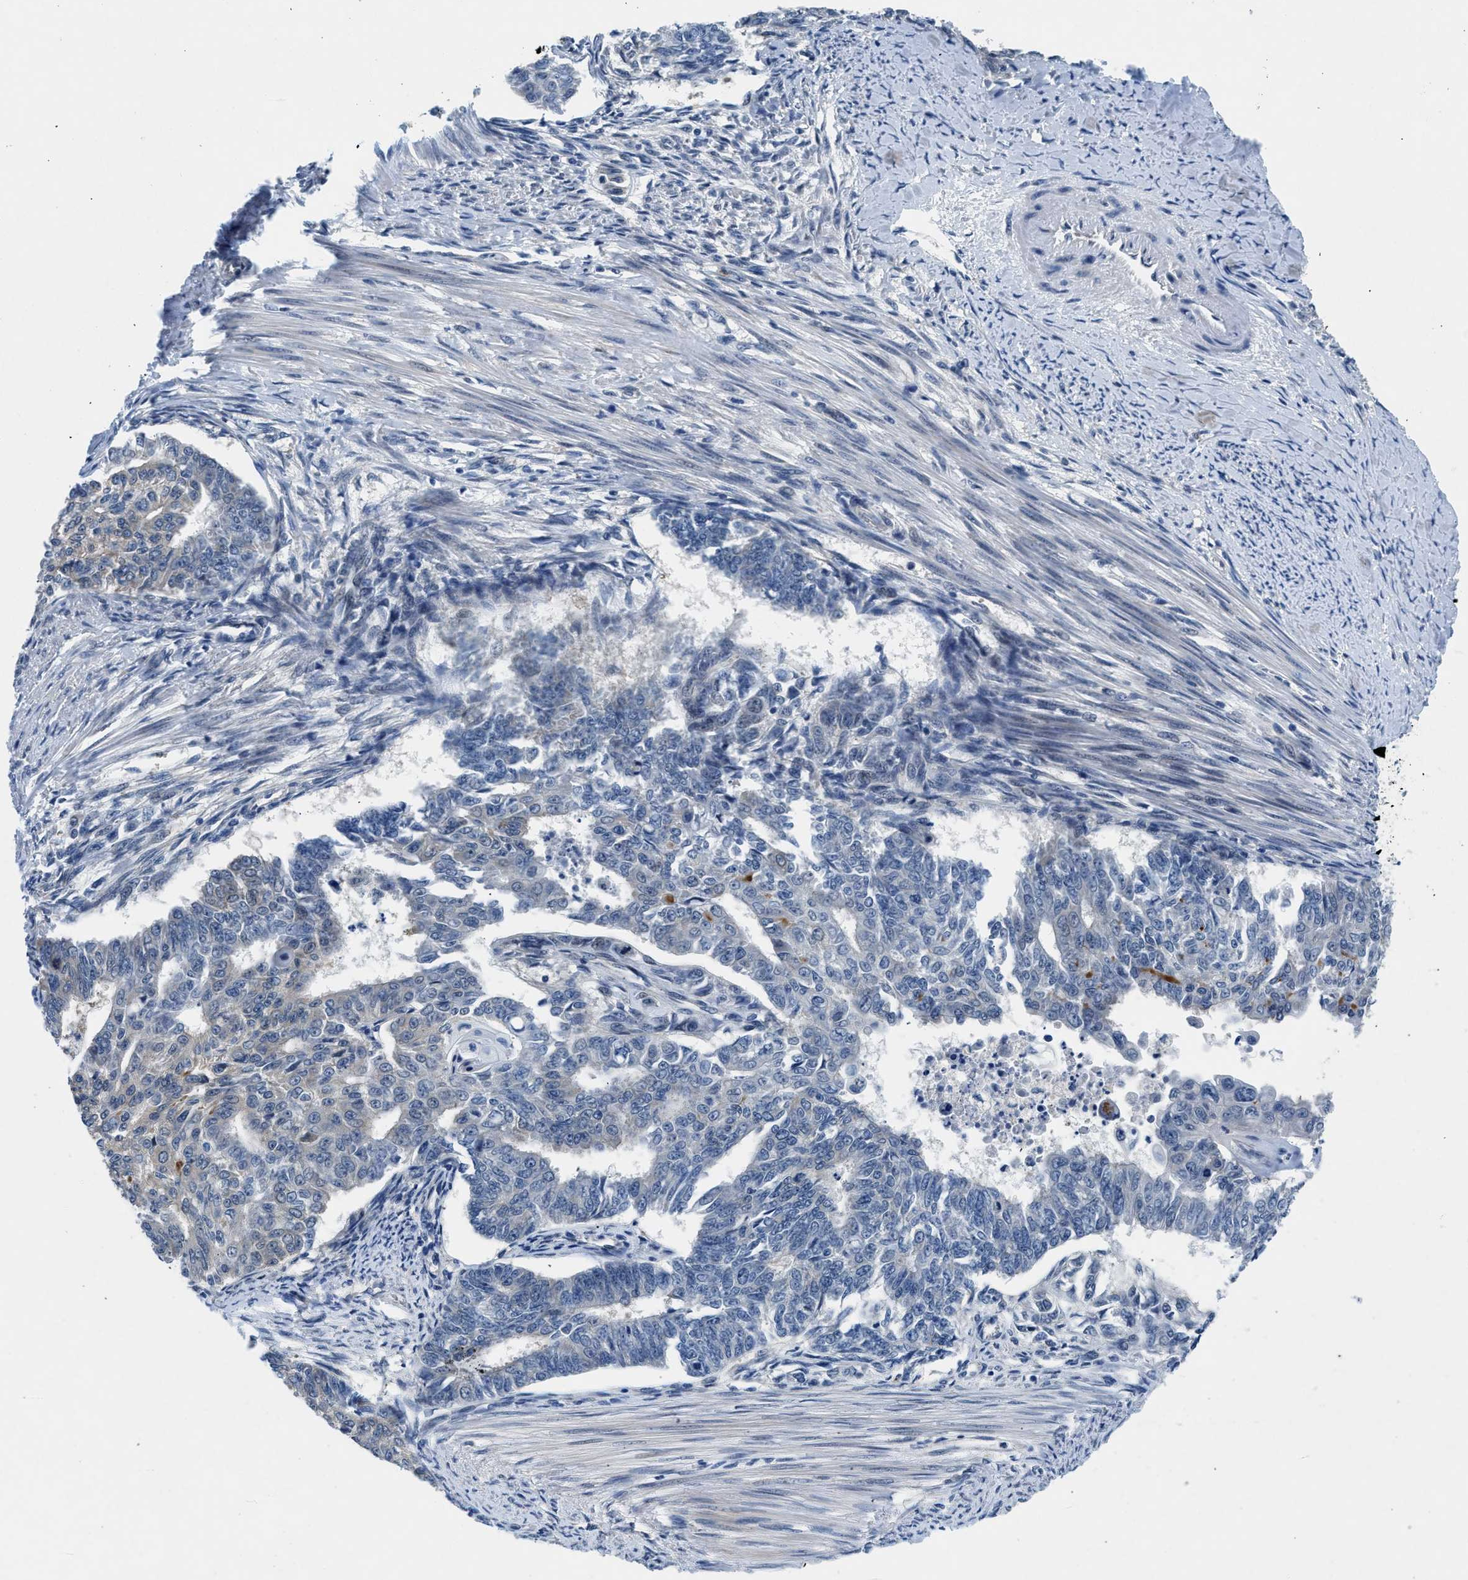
{"staining": {"intensity": "negative", "quantity": "none", "location": "none"}, "tissue": "endometrial cancer", "cell_type": "Tumor cells", "image_type": "cancer", "snomed": [{"axis": "morphology", "description": "Adenocarcinoma, NOS"}, {"axis": "topography", "description": "Endometrium"}], "caption": "The immunohistochemistry (IHC) image has no significant positivity in tumor cells of endometrial cancer tissue.", "gene": "COPS2", "patient": {"sex": "female", "age": 32}}